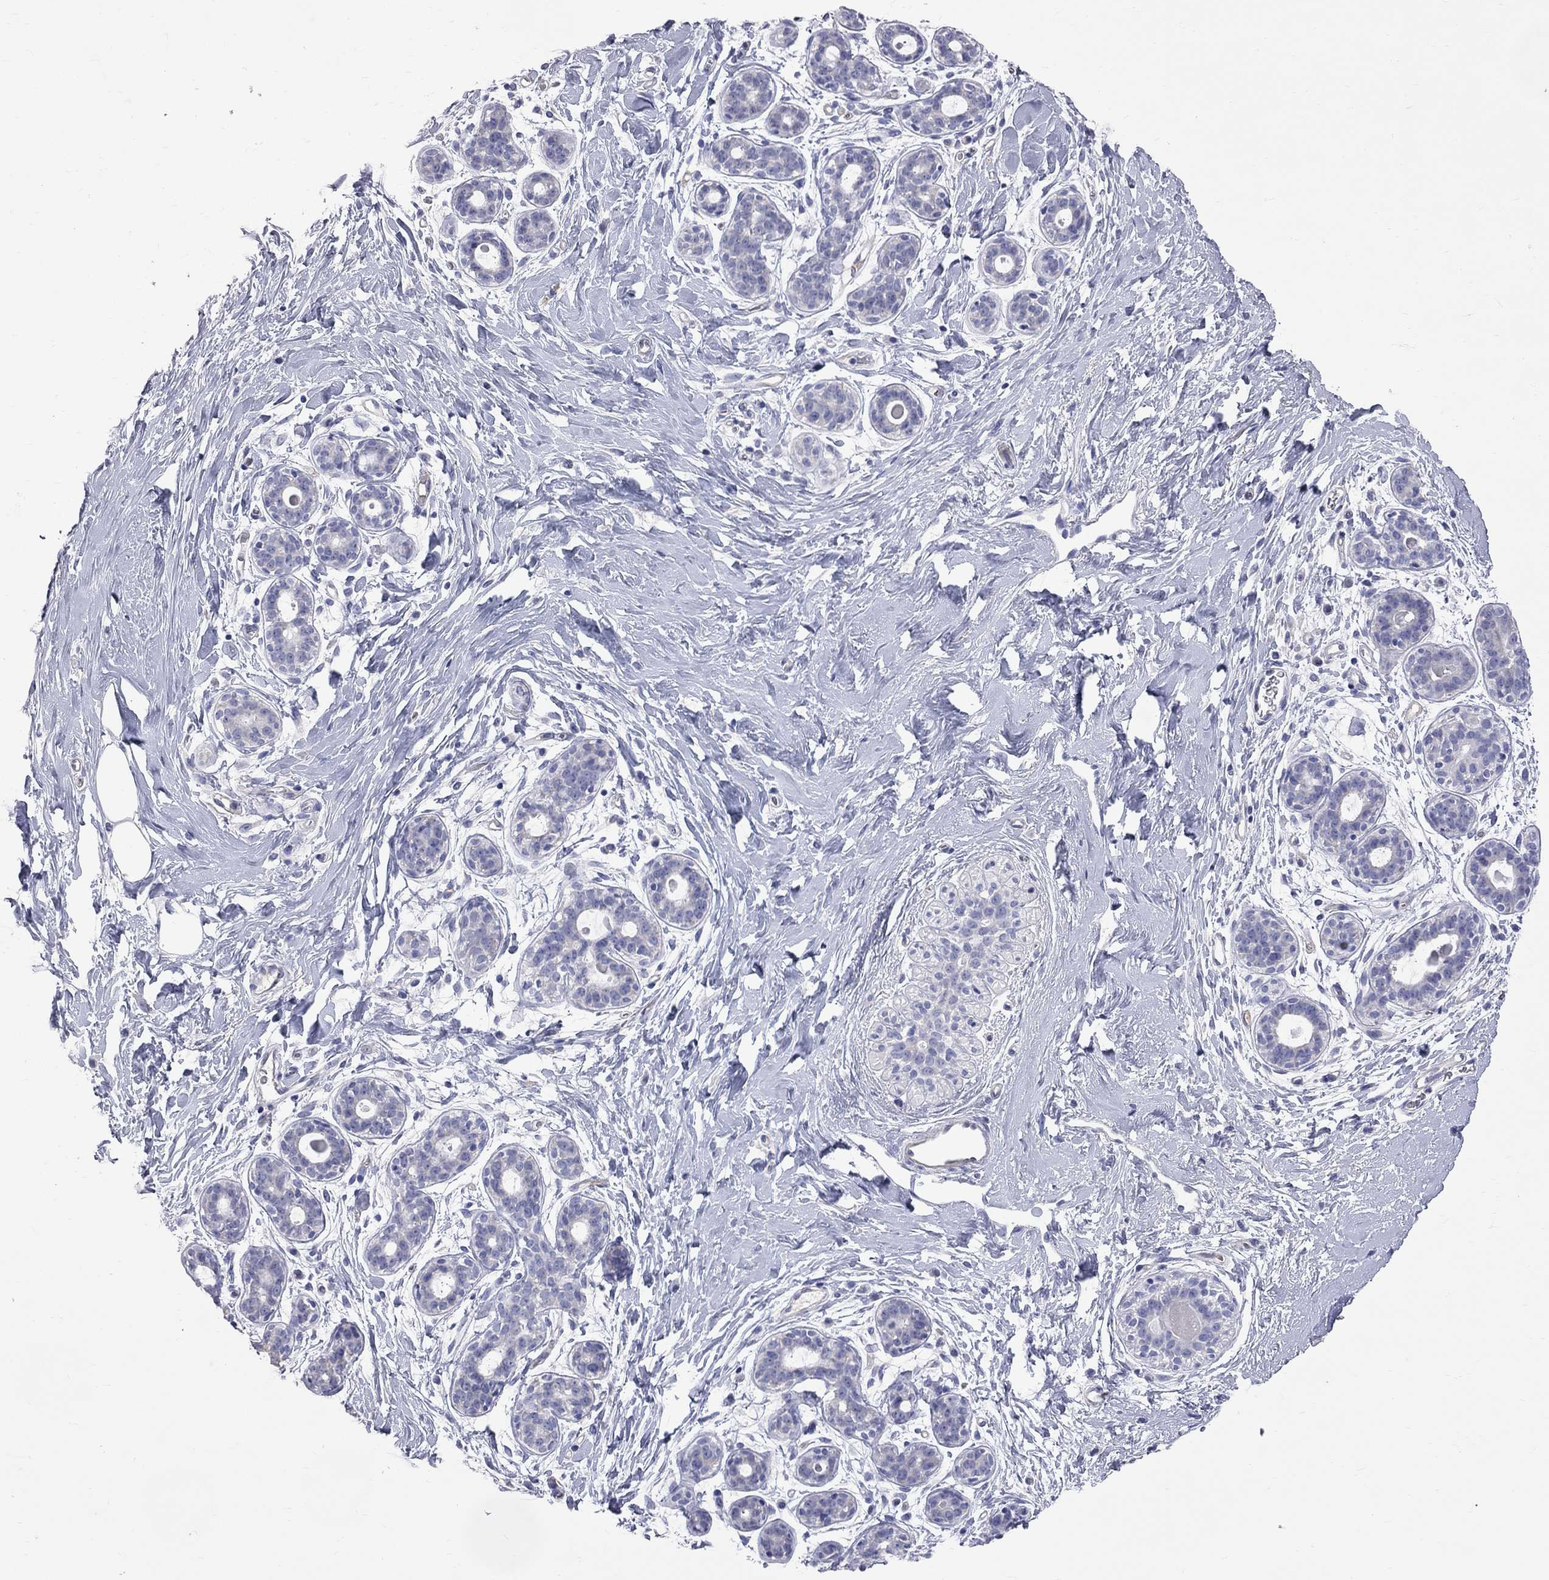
{"staining": {"intensity": "negative", "quantity": "none", "location": "none"}, "tissue": "breast", "cell_type": "Adipocytes", "image_type": "normal", "snomed": [{"axis": "morphology", "description": "Normal tissue, NOS"}, {"axis": "topography", "description": "Breast"}], "caption": "An immunohistochemistry micrograph of benign breast is shown. There is no staining in adipocytes of breast.", "gene": "KCND2", "patient": {"sex": "female", "age": 43}}